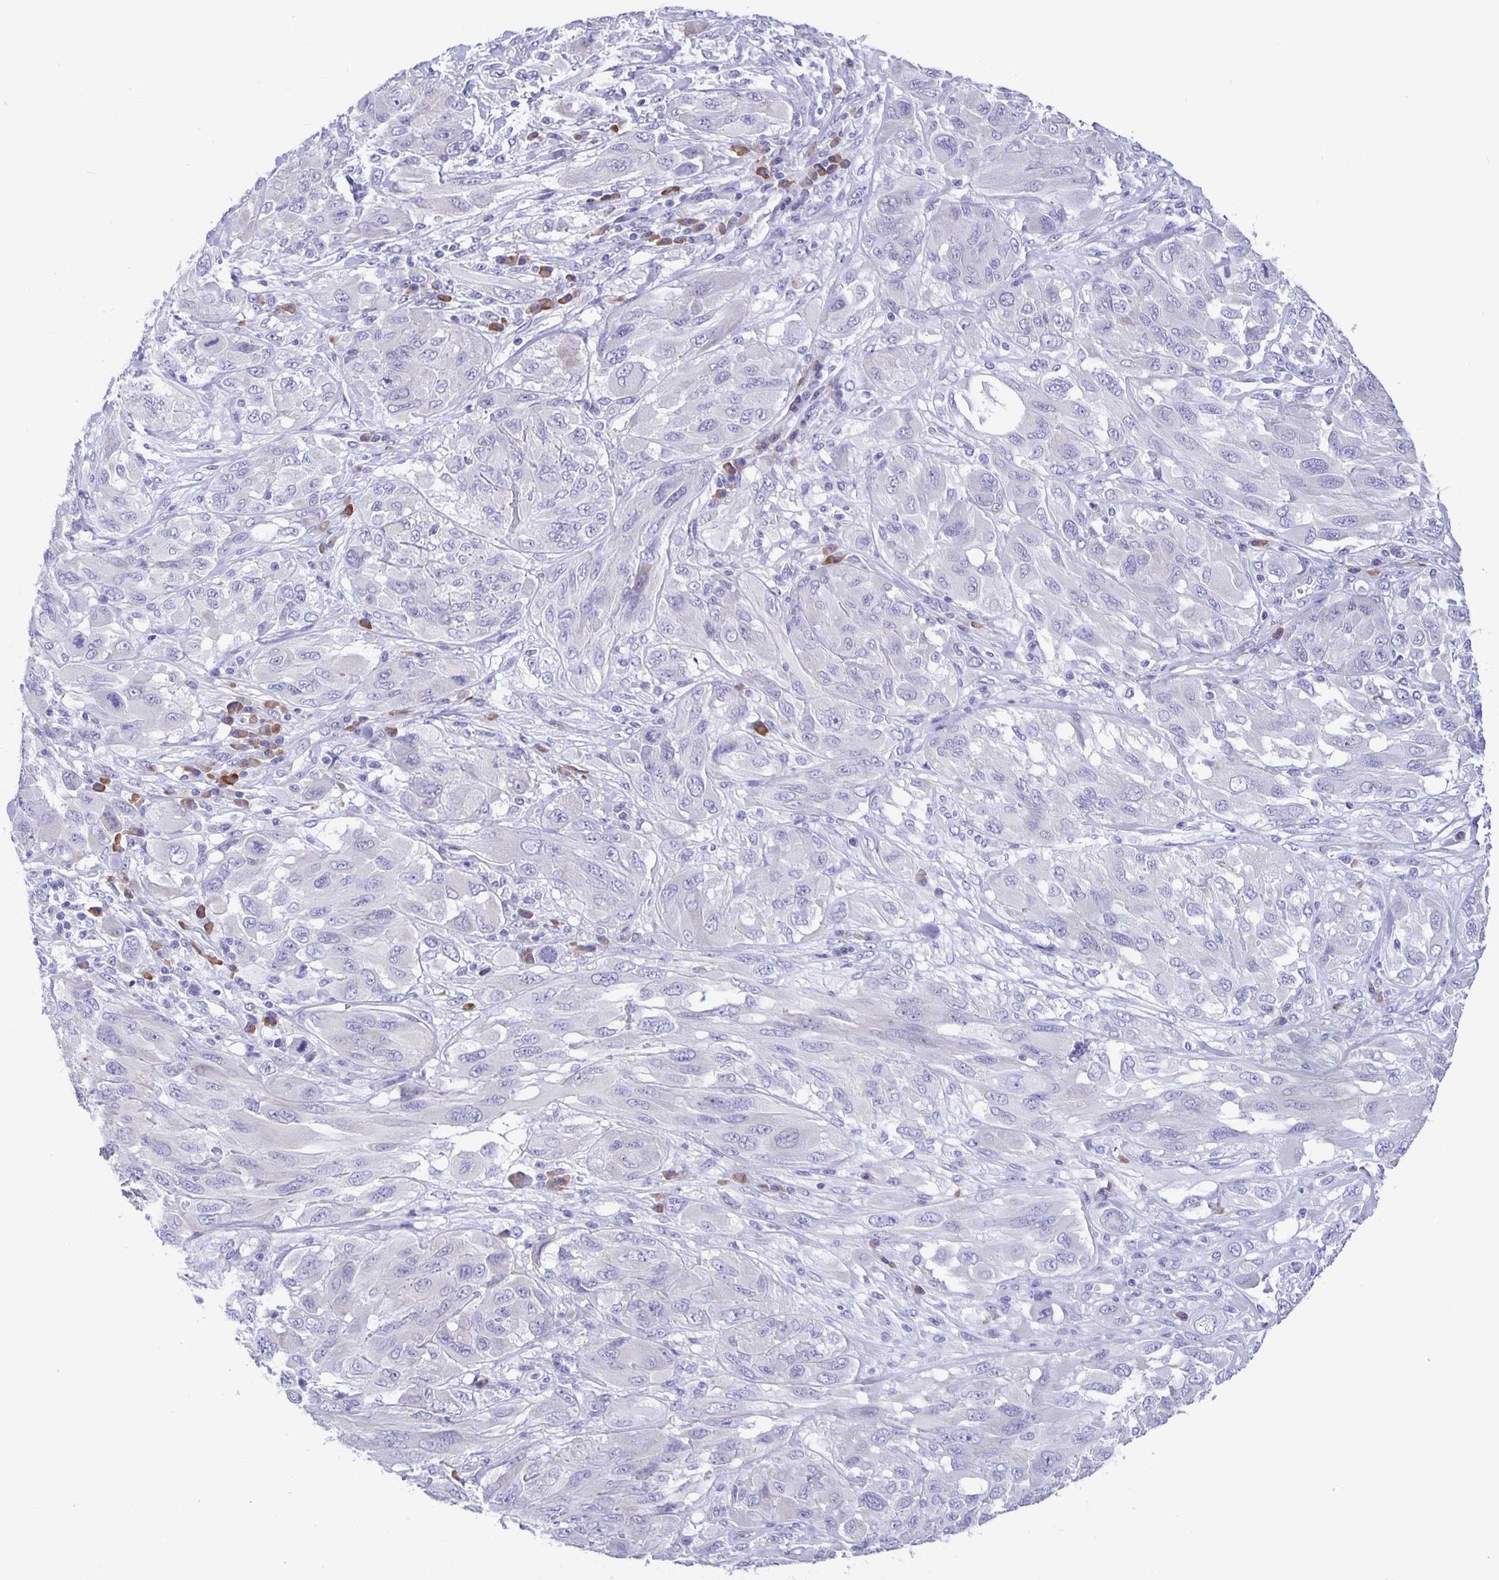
{"staining": {"intensity": "negative", "quantity": "none", "location": "none"}, "tissue": "melanoma", "cell_type": "Tumor cells", "image_type": "cancer", "snomed": [{"axis": "morphology", "description": "Malignant melanoma, NOS"}, {"axis": "topography", "description": "Skin"}], "caption": "Malignant melanoma was stained to show a protein in brown. There is no significant expression in tumor cells. (DAB (3,3'-diaminobenzidine) immunohistochemistry (IHC) visualized using brightfield microscopy, high magnification).", "gene": "ERMN", "patient": {"sex": "female", "age": 91}}